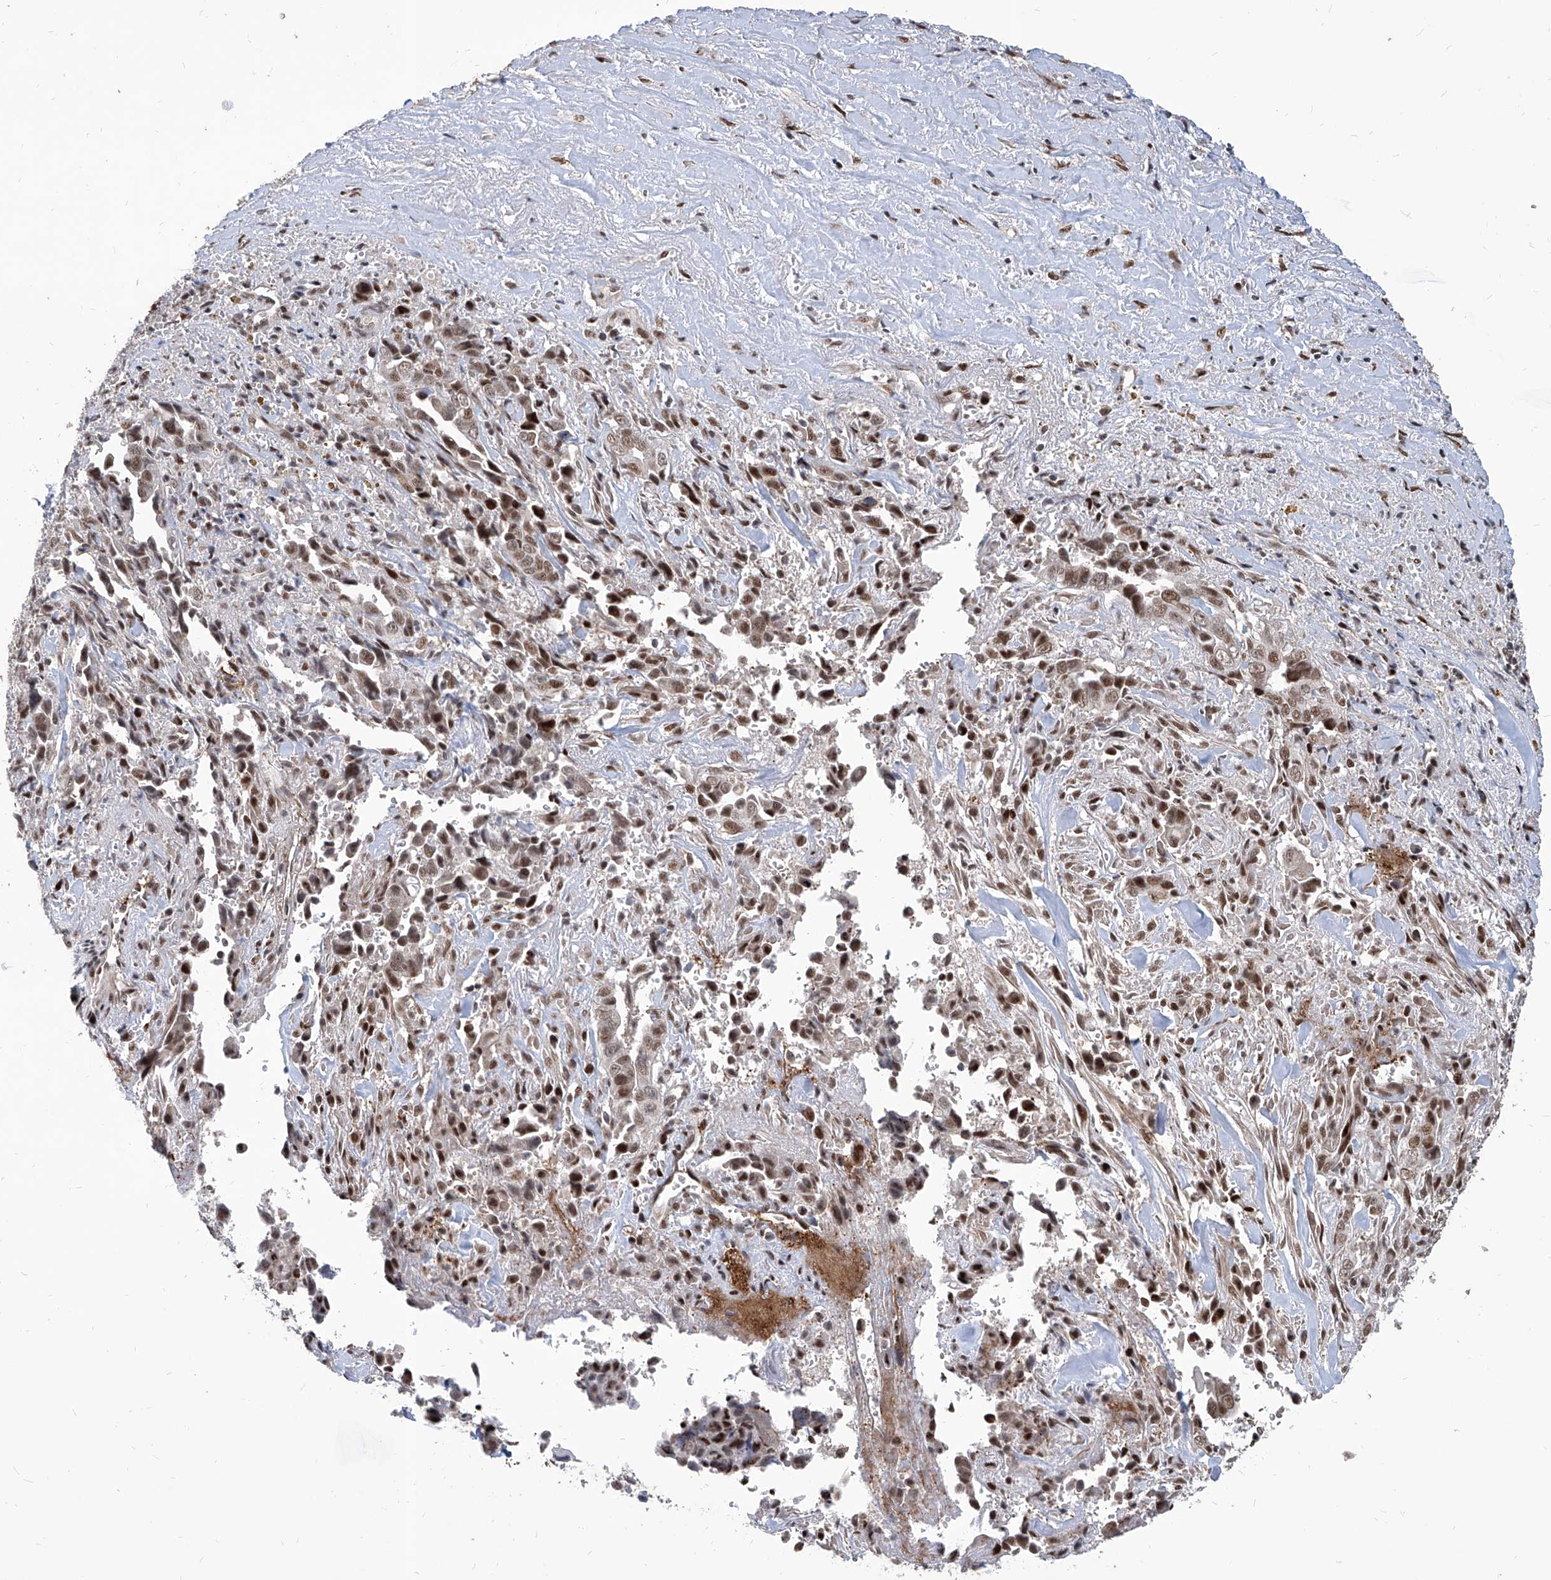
{"staining": {"intensity": "moderate", "quantity": ">75%", "location": "nuclear"}, "tissue": "liver cancer", "cell_type": "Tumor cells", "image_type": "cancer", "snomed": [{"axis": "morphology", "description": "Cholangiocarcinoma"}, {"axis": "topography", "description": "Liver"}], "caption": "Immunohistochemical staining of human liver cholangiocarcinoma exhibits medium levels of moderate nuclear expression in about >75% of tumor cells. (DAB IHC, brown staining for protein, blue staining for nuclei).", "gene": "IRF2", "patient": {"sex": "female", "age": 79}}